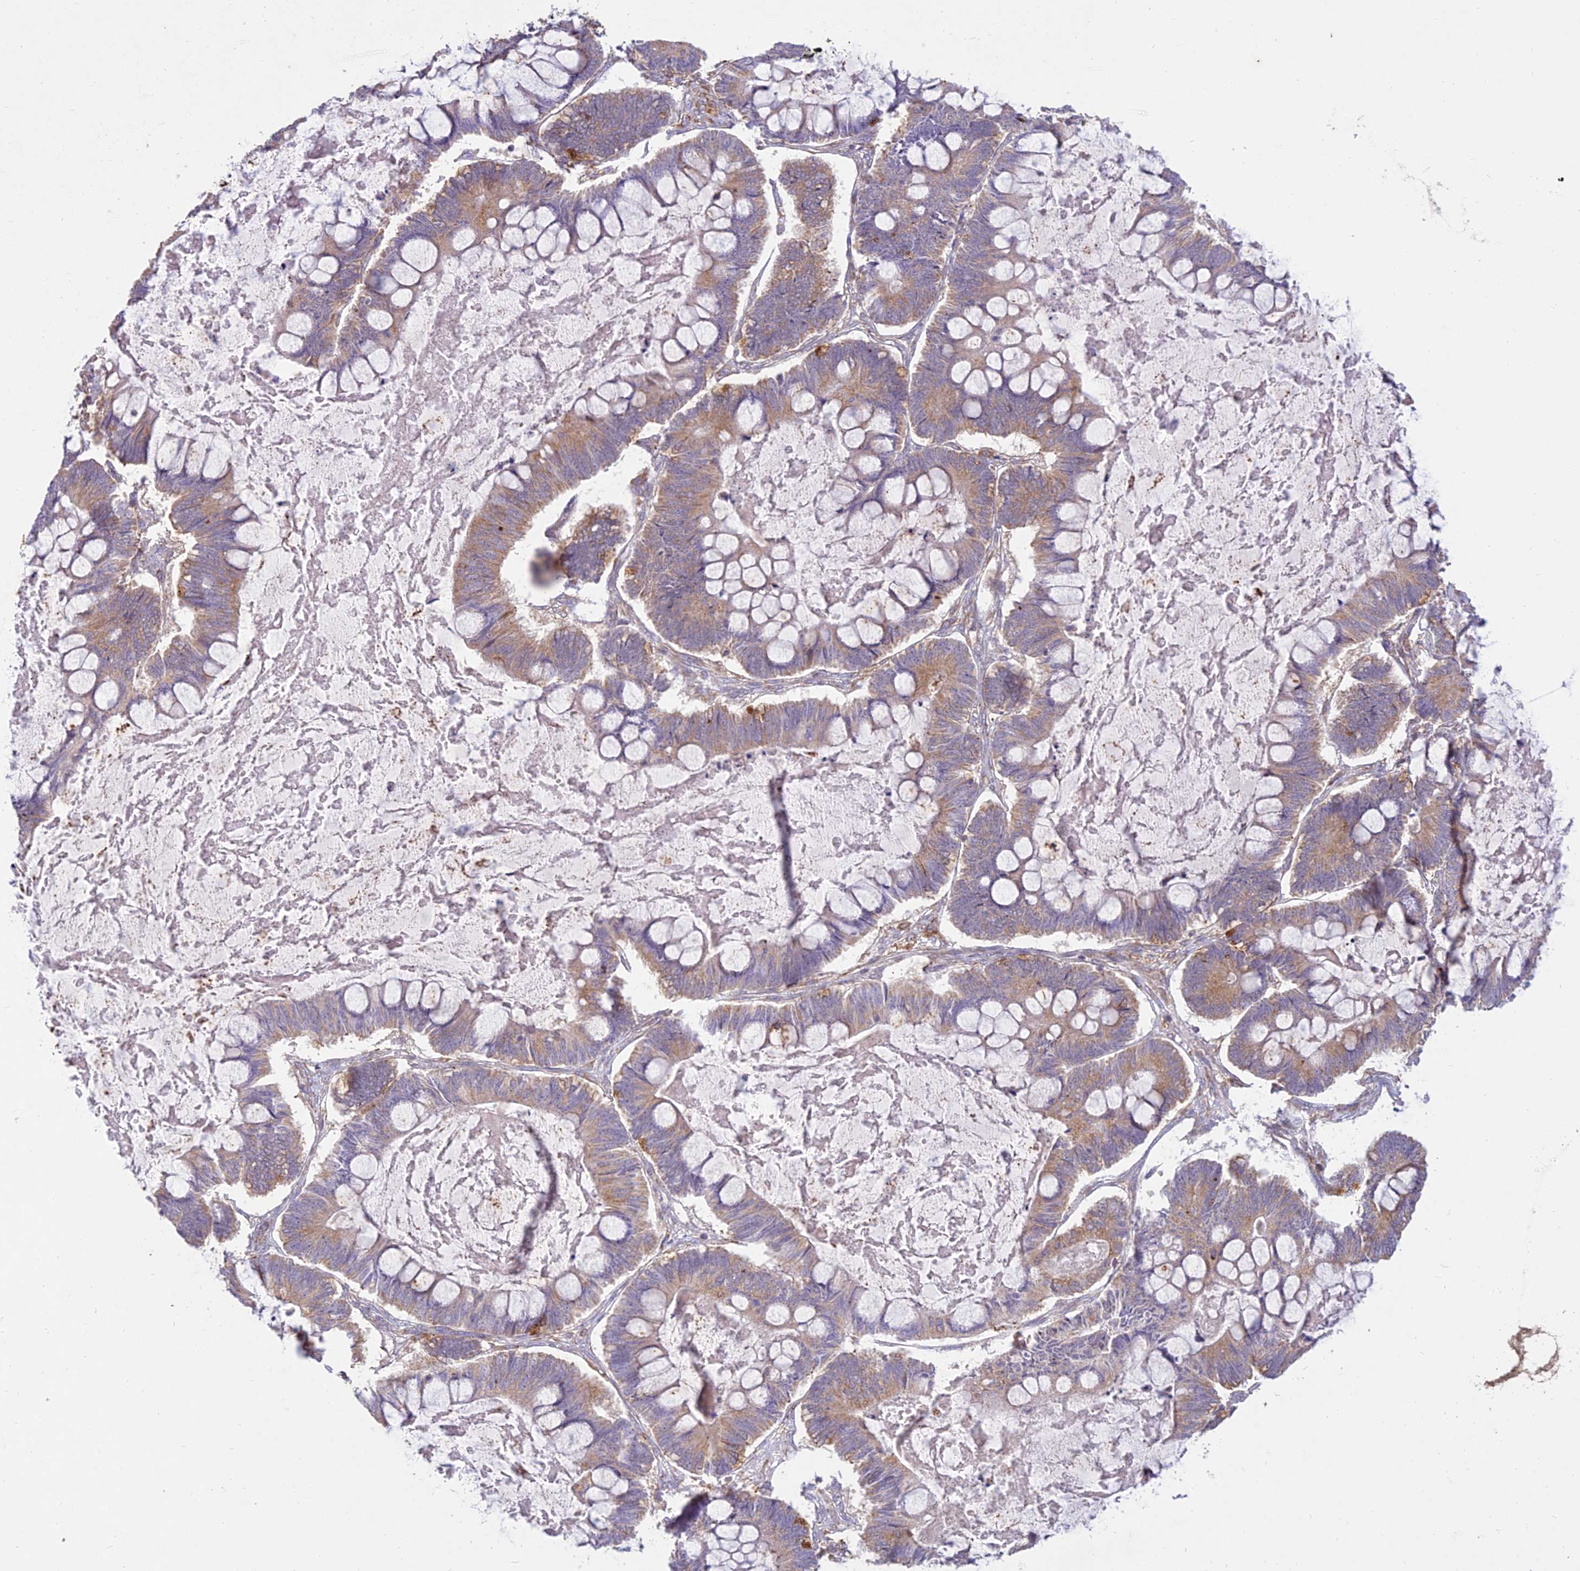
{"staining": {"intensity": "moderate", "quantity": "25%-75%", "location": "cytoplasmic/membranous"}, "tissue": "ovarian cancer", "cell_type": "Tumor cells", "image_type": "cancer", "snomed": [{"axis": "morphology", "description": "Cystadenocarcinoma, mucinous, NOS"}, {"axis": "topography", "description": "Ovary"}], "caption": "The photomicrograph displays a brown stain indicating the presence of a protein in the cytoplasmic/membranous of tumor cells in ovarian mucinous cystadenocarcinoma.", "gene": "NXNL2", "patient": {"sex": "female", "age": 61}}